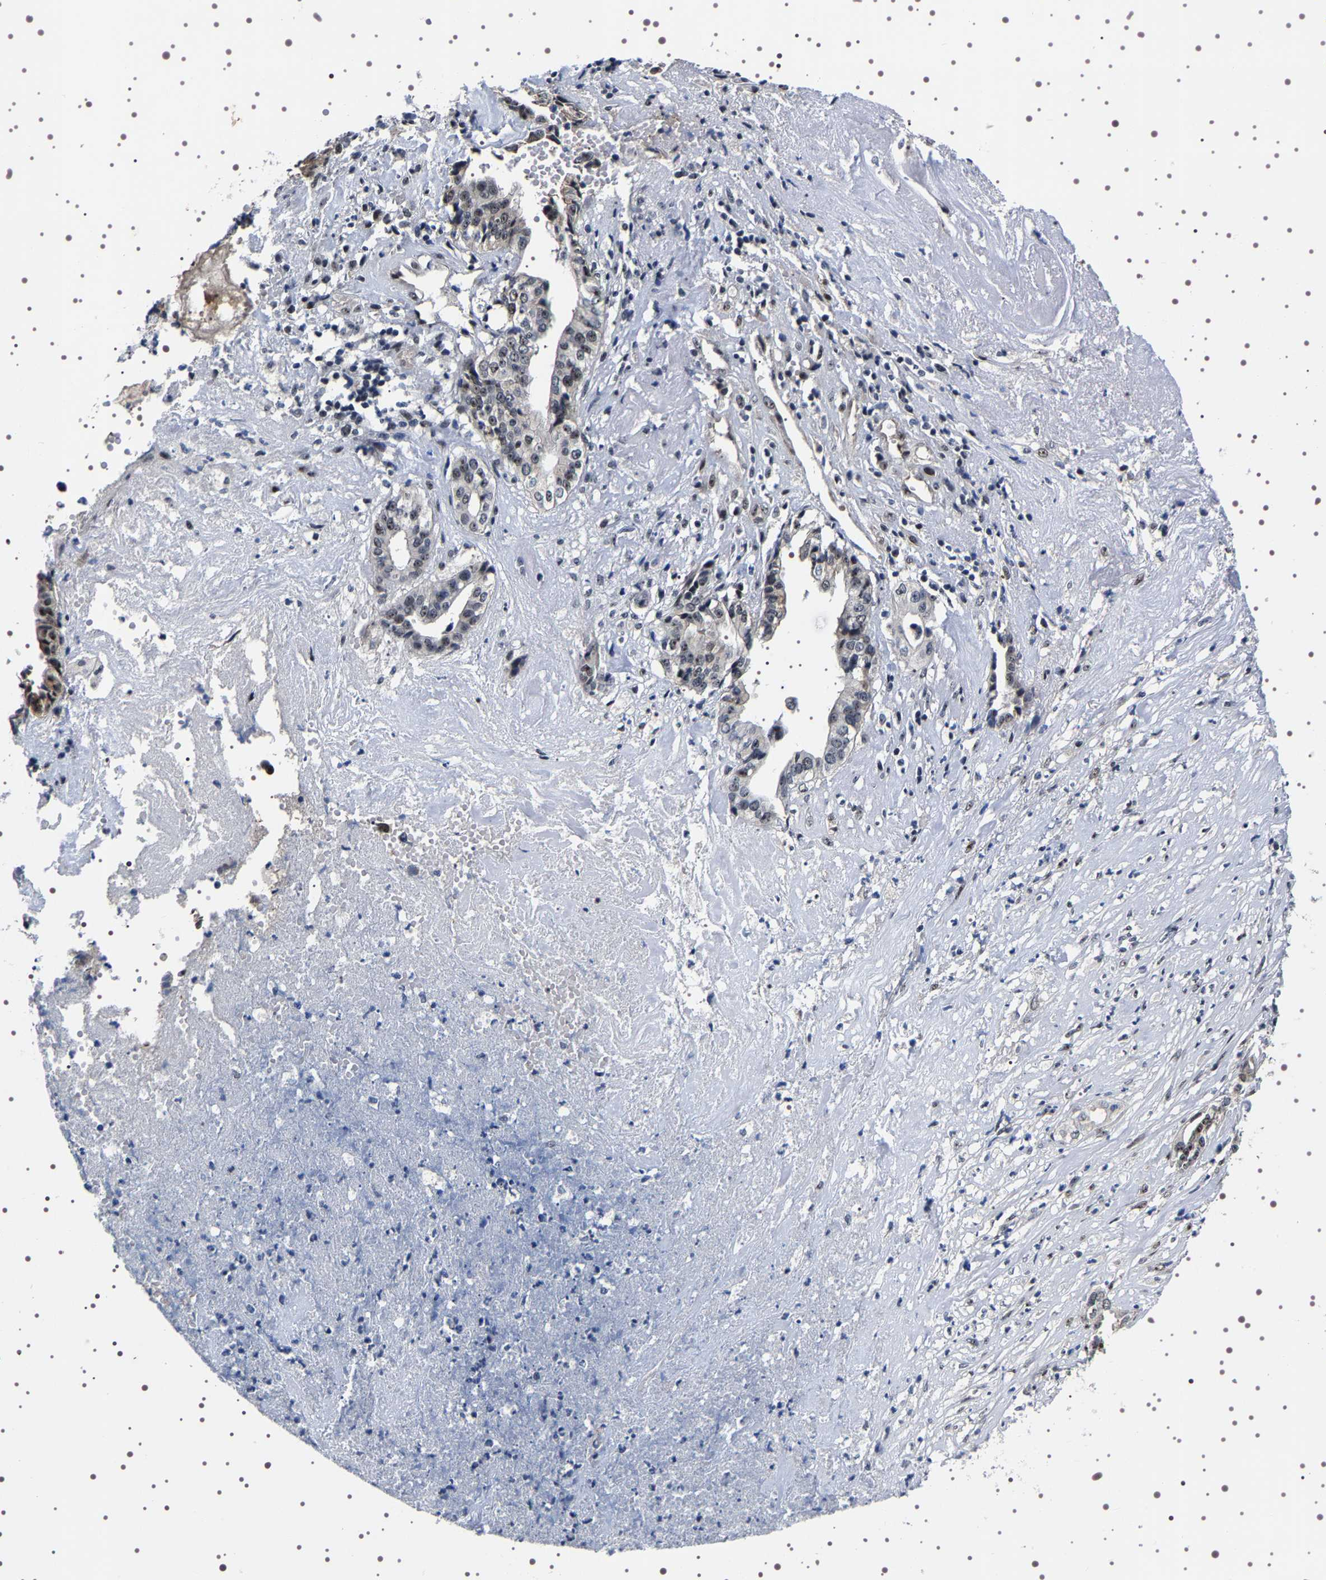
{"staining": {"intensity": "weak", "quantity": ">75%", "location": "nuclear"}, "tissue": "liver cancer", "cell_type": "Tumor cells", "image_type": "cancer", "snomed": [{"axis": "morphology", "description": "Cholangiocarcinoma"}, {"axis": "topography", "description": "Liver"}], "caption": "Protein expression analysis of liver cholangiocarcinoma reveals weak nuclear positivity in approximately >75% of tumor cells.", "gene": "GNL3", "patient": {"sex": "female", "age": 61}}